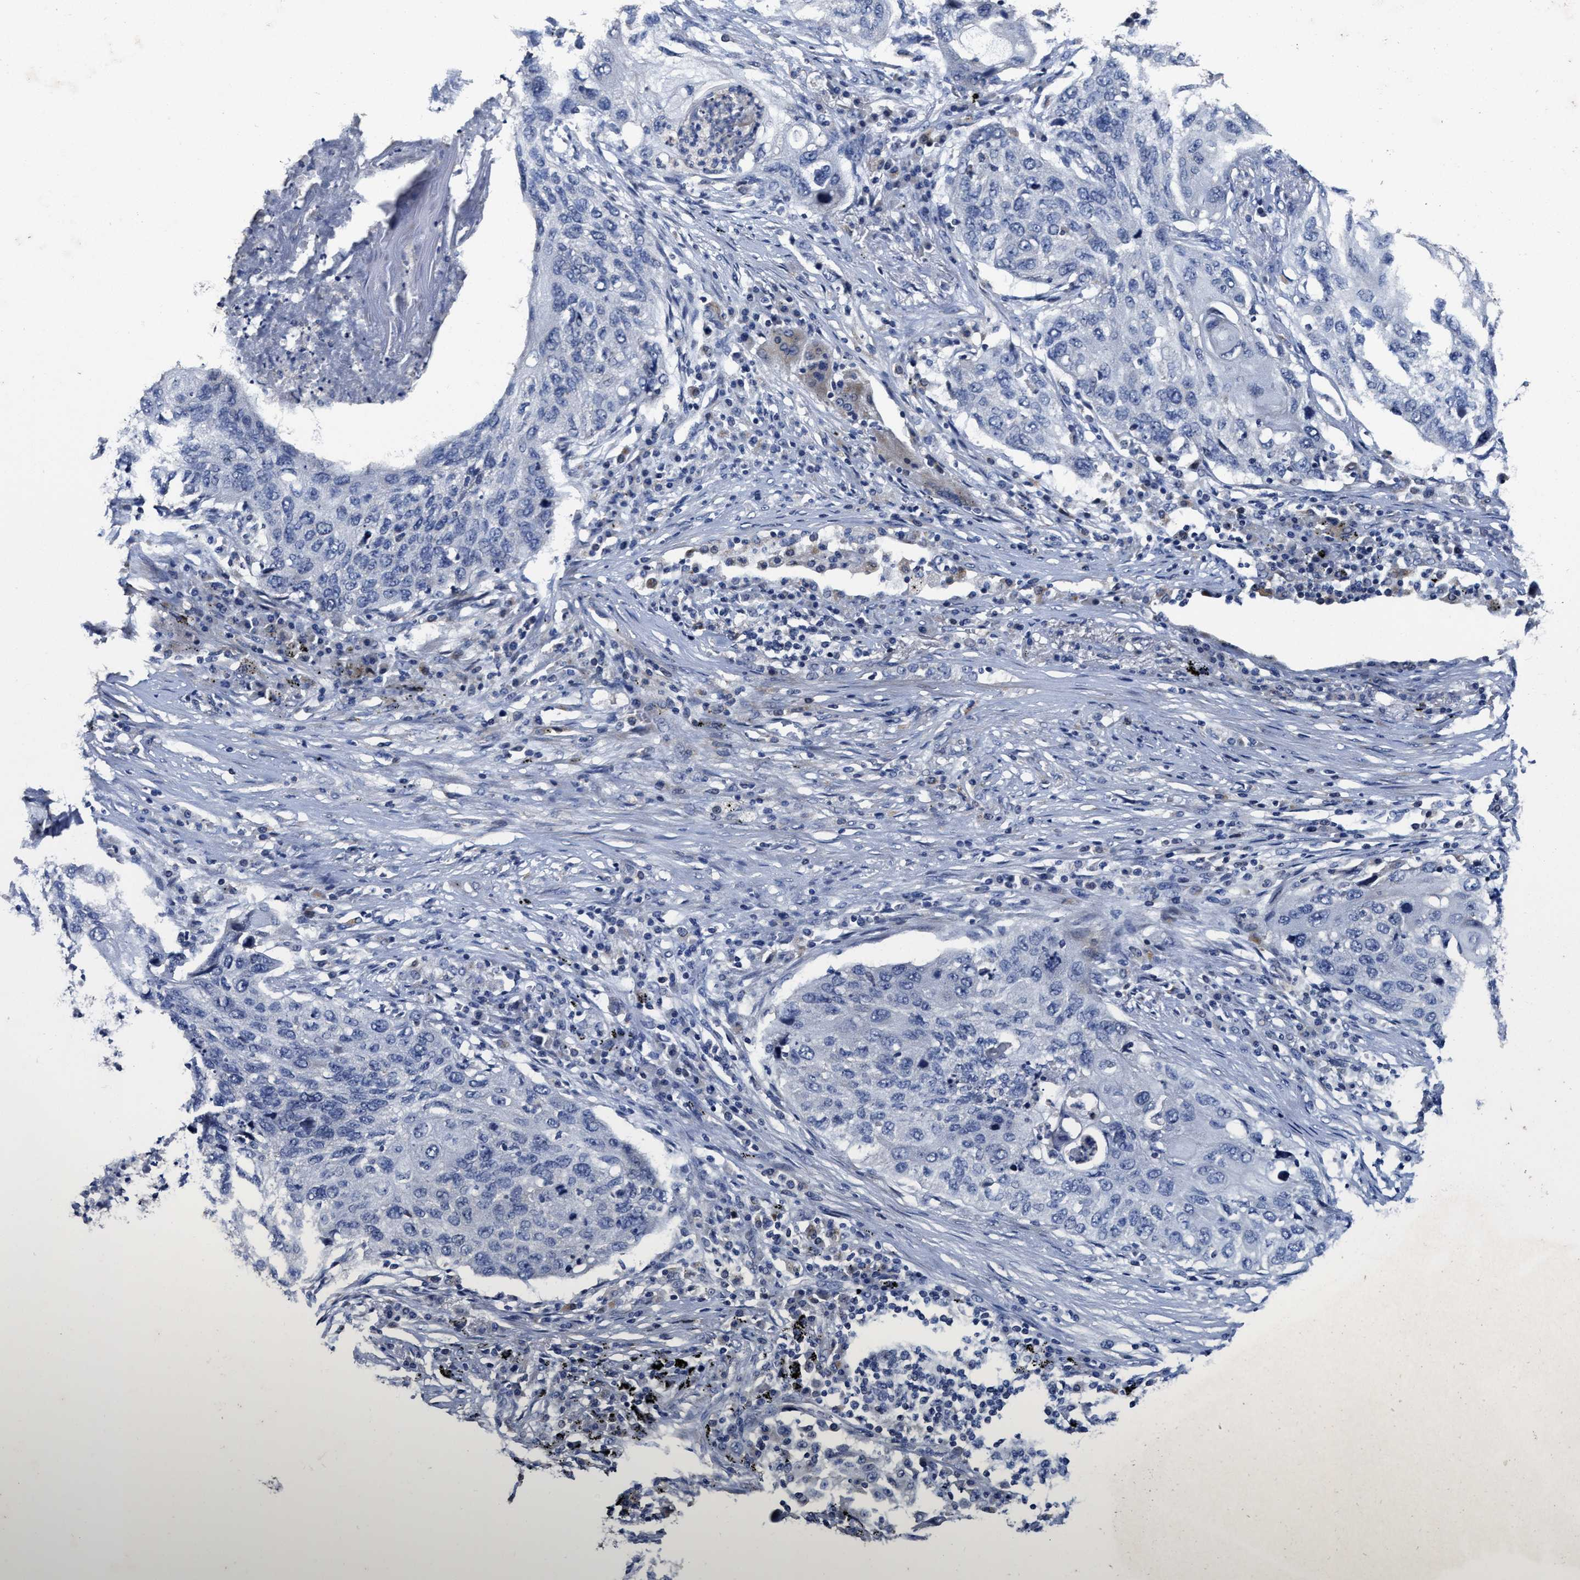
{"staining": {"intensity": "negative", "quantity": "none", "location": "none"}, "tissue": "lung cancer", "cell_type": "Tumor cells", "image_type": "cancer", "snomed": [{"axis": "morphology", "description": "Squamous cell carcinoma, NOS"}, {"axis": "topography", "description": "Lung"}], "caption": "Tumor cells show no significant protein expression in lung cancer (squamous cell carcinoma).", "gene": "ZFAT", "patient": {"sex": "female", "age": 63}}